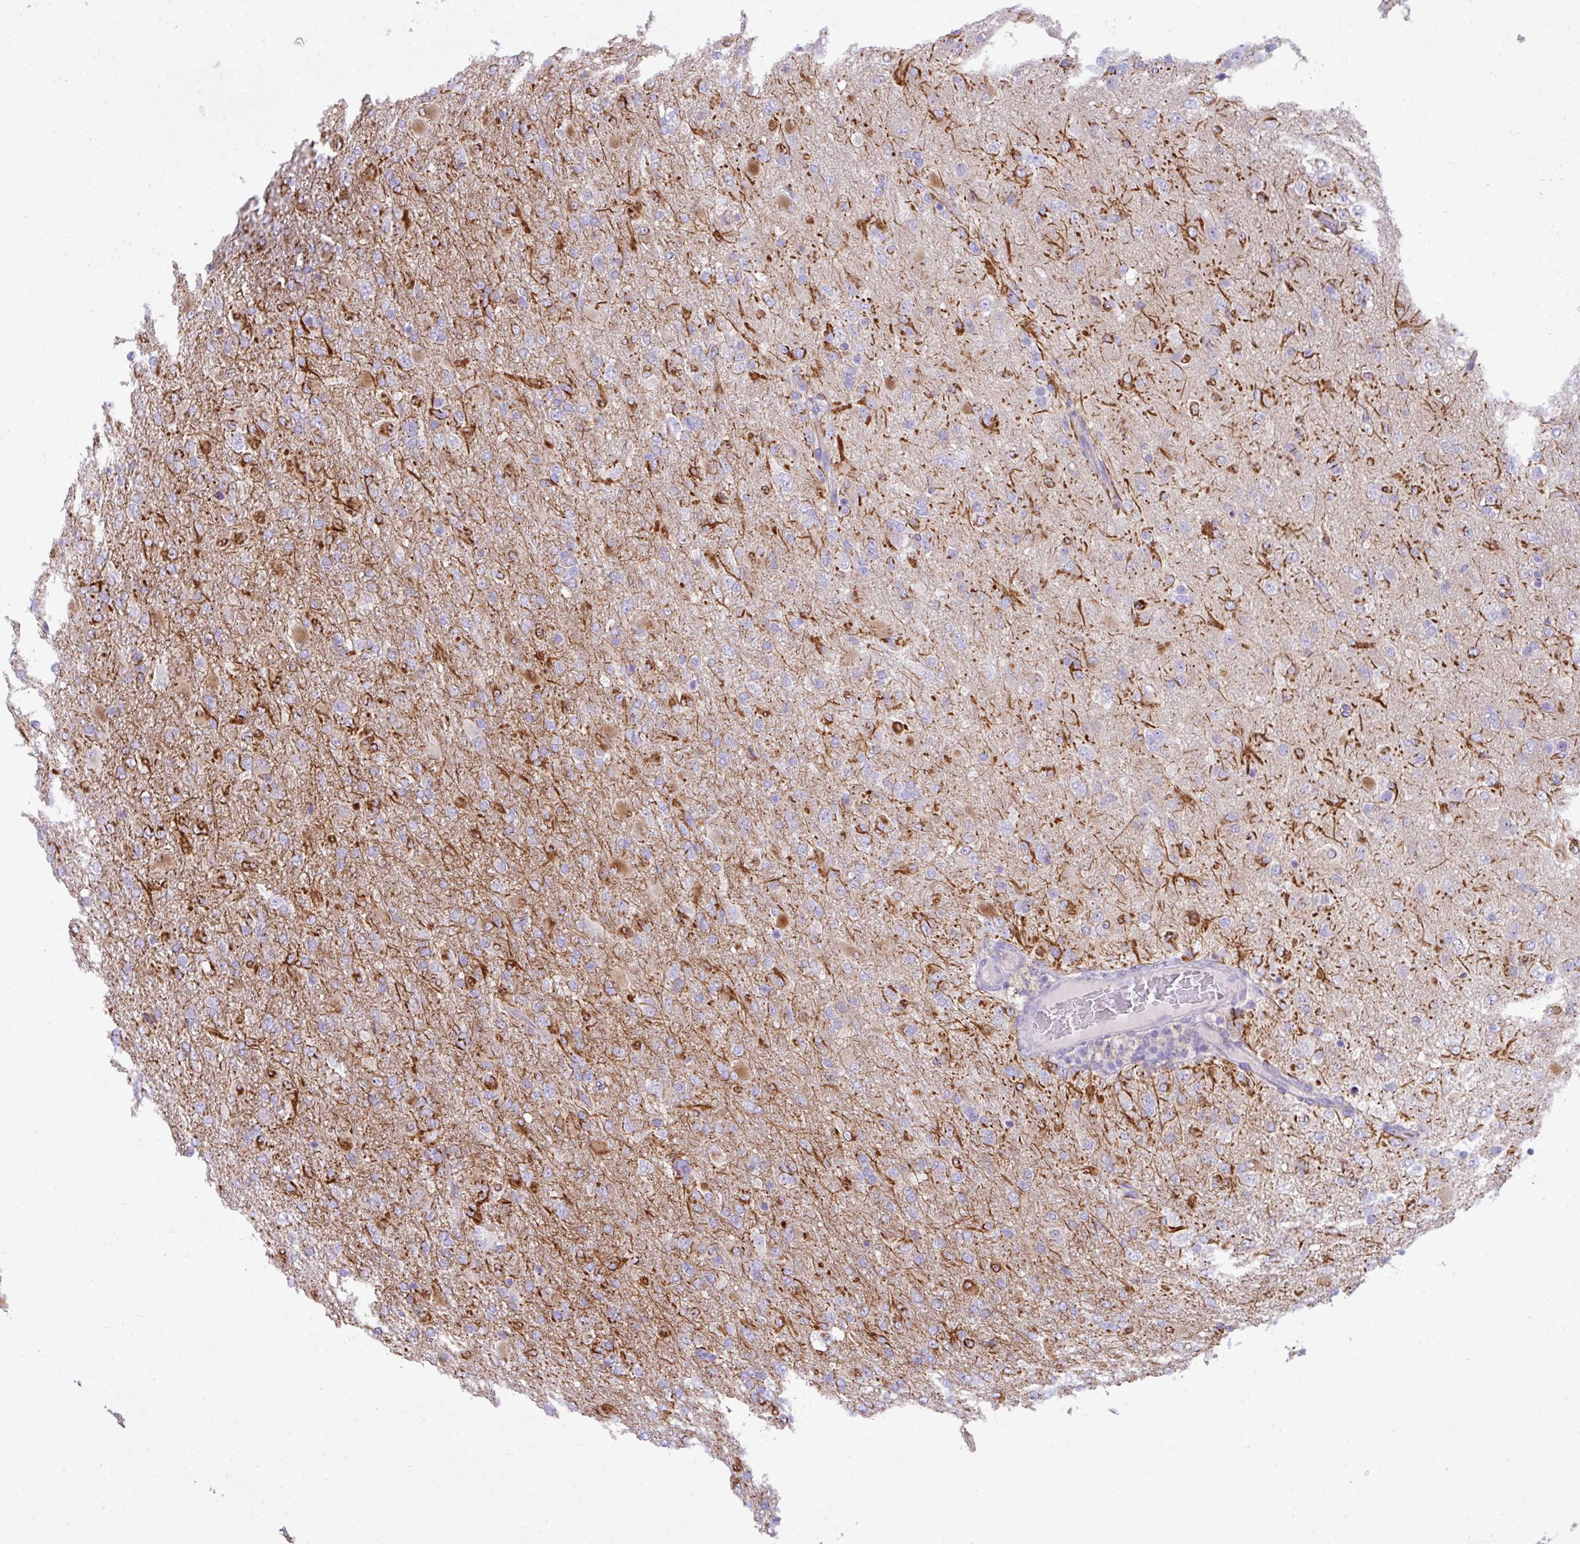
{"staining": {"intensity": "negative", "quantity": "none", "location": "none"}, "tissue": "glioma", "cell_type": "Tumor cells", "image_type": "cancer", "snomed": [{"axis": "morphology", "description": "Glioma, malignant, Low grade"}, {"axis": "topography", "description": "Brain"}], "caption": "Immunohistochemistry (IHC) image of neoplastic tissue: malignant glioma (low-grade) stained with DAB (3,3'-diaminobenzidine) shows no significant protein staining in tumor cells. (Brightfield microscopy of DAB (3,3'-diaminobenzidine) immunohistochemistry (IHC) at high magnification).", "gene": "ABCC5", "patient": {"sex": "male", "age": 65}}